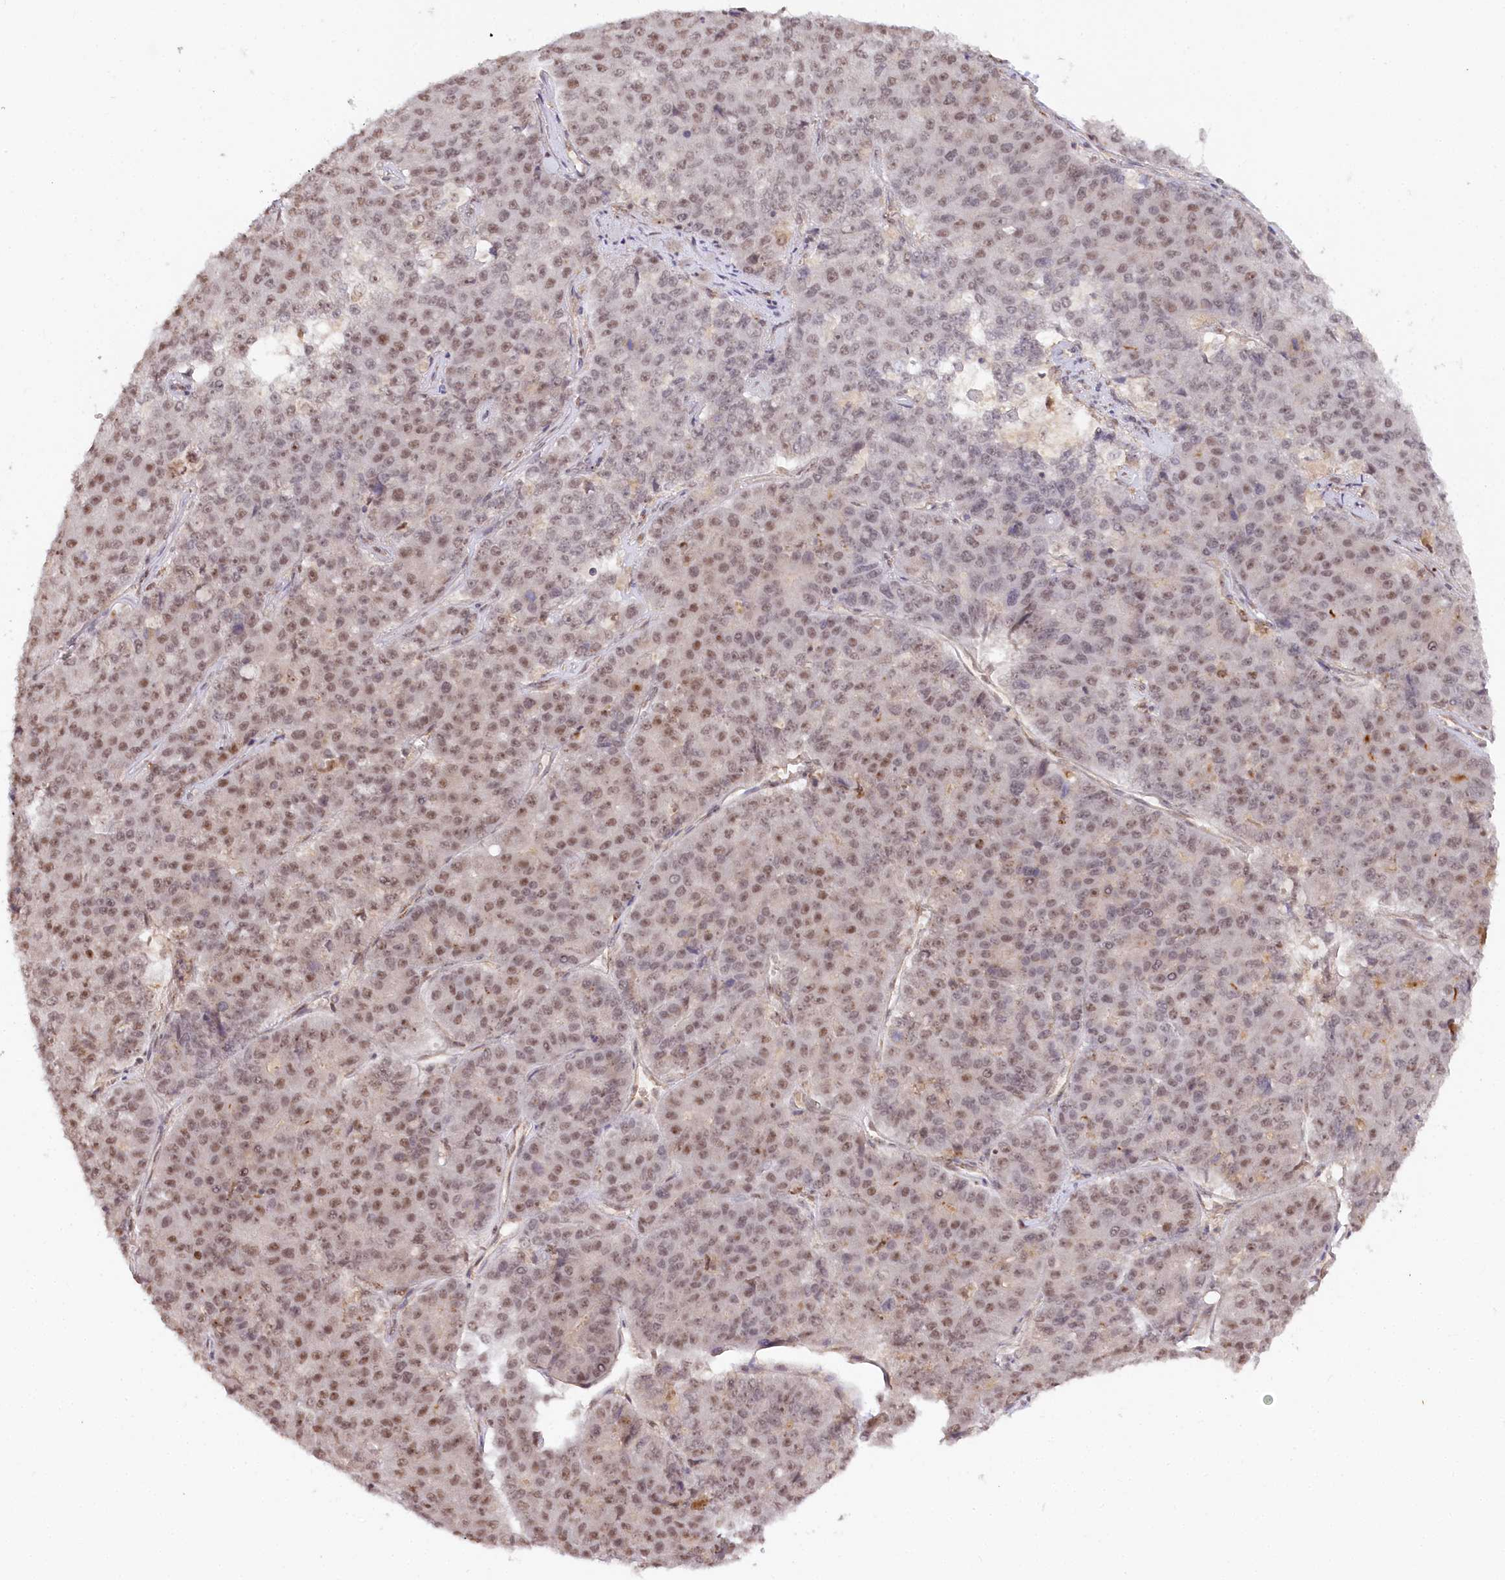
{"staining": {"intensity": "moderate", "quantity": "25%-75%", "location": "nuclear"}, "tissue": "pancreatic cancer", "cell_type": "Tumor cells", "image_type": "cancer", "snomed": [{"axis": "morphology", "description": "Adenocarcinoma, NOS"}, {"axis": "topography", "description": "Pancreas"}], "caption": "About 25%-75% of tumor cells in human pancreatic adenocarcinoma show moderate nuclear protein positivity as visualized by brown immunohistochemical staining.", "gene": "GNL3L", "patient": {"sex": "male", "age": 50}}